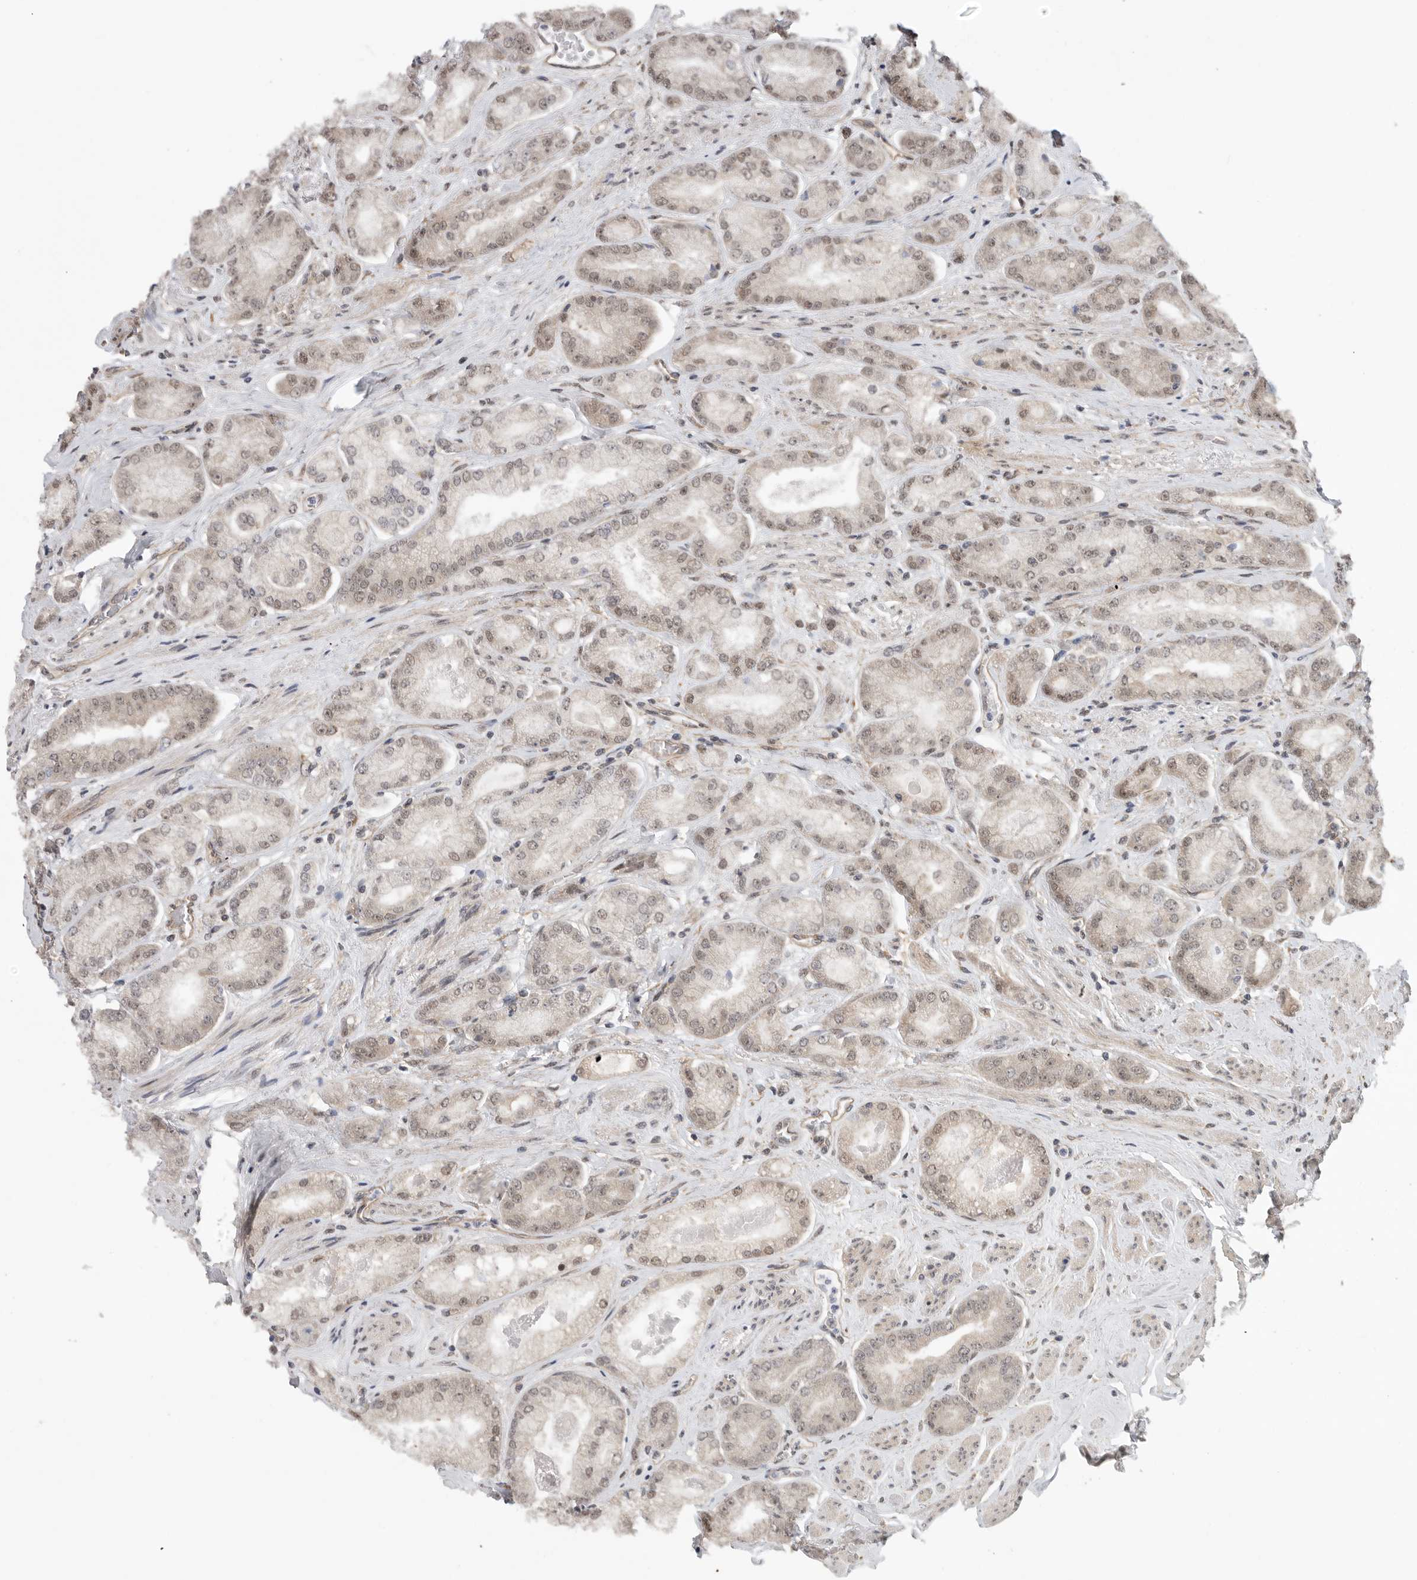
{"staining": {"intensity": "weak", "quantity": ">75%", "location": "nuclear"}, "tissue": "prostate cancer", "cell_type": "Tumor cells", "image_type": "cancer", "snomed": [{"axis": "morphology", "description": "Adenocarcinoma, High grade"}, {"axis": "topography", "description": "Prostate"}], "caption": "The immunohistochemical stain highlights weak nuclear expression in tumor cells of prostate adenocarcinoma (high-grade) tissue.", "gene": "VPS50", "patient": {"sex": "male", "age": 58}}